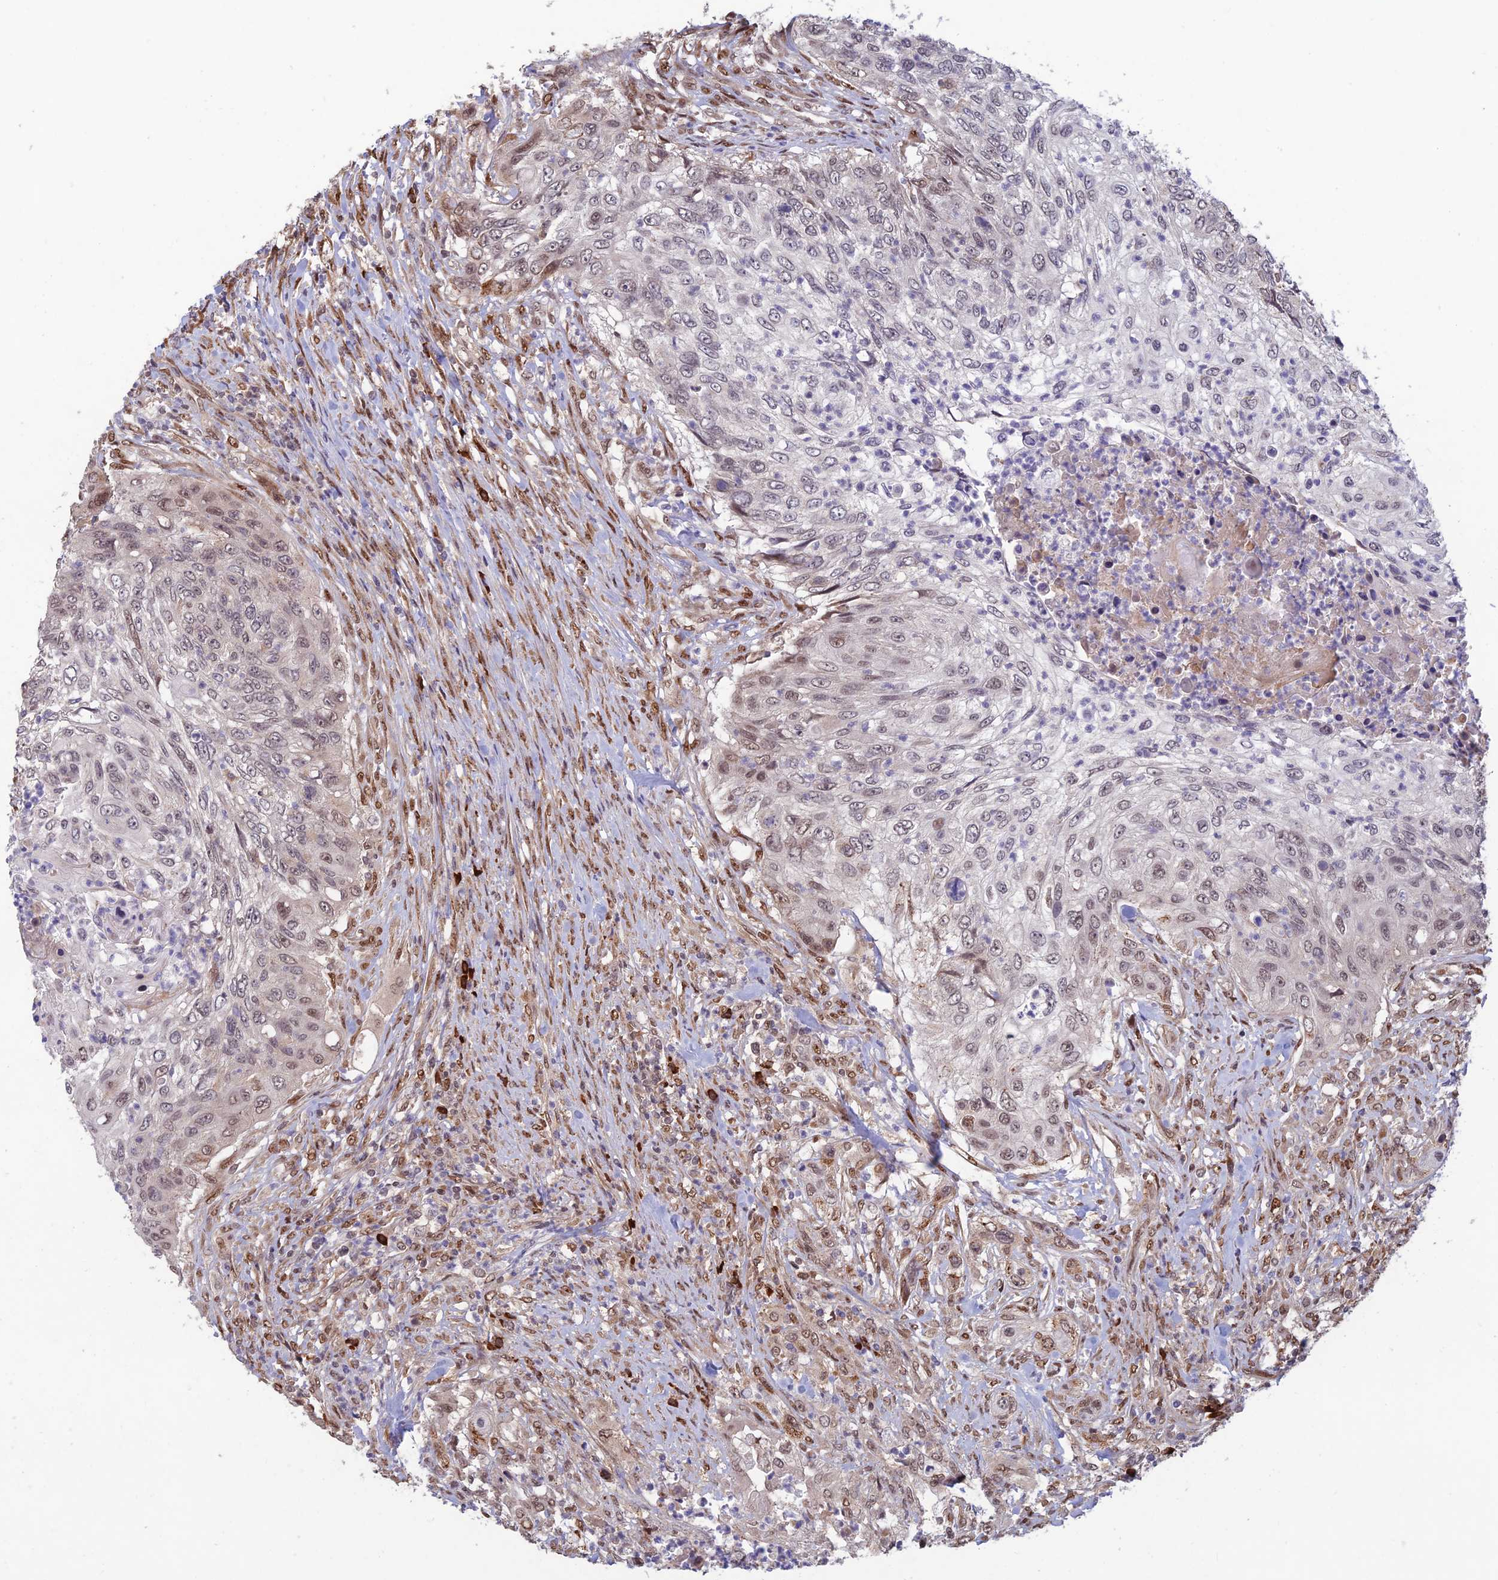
{"staining": {"intensity": "negative", "quantity": "none", "location": "none"}, "tissue": "urothelial cancer", "cell_type": "Tumor cells", "image_type": "cancer", "snomed": [{"axis": "morphology", "description": "Urothelial carcinoma, High grade"}, {"axis": "topography", "description": "Urinary bladder"}], "caption": "Protein analysis of urothelial carcinoma (high-grade) shows no significant expression in tumor cells. (Immunohistochemistry, brightfield microscopy, high magnification).", "gene": "ZNF565", "patient": {"sex": "female", "age": 60}}